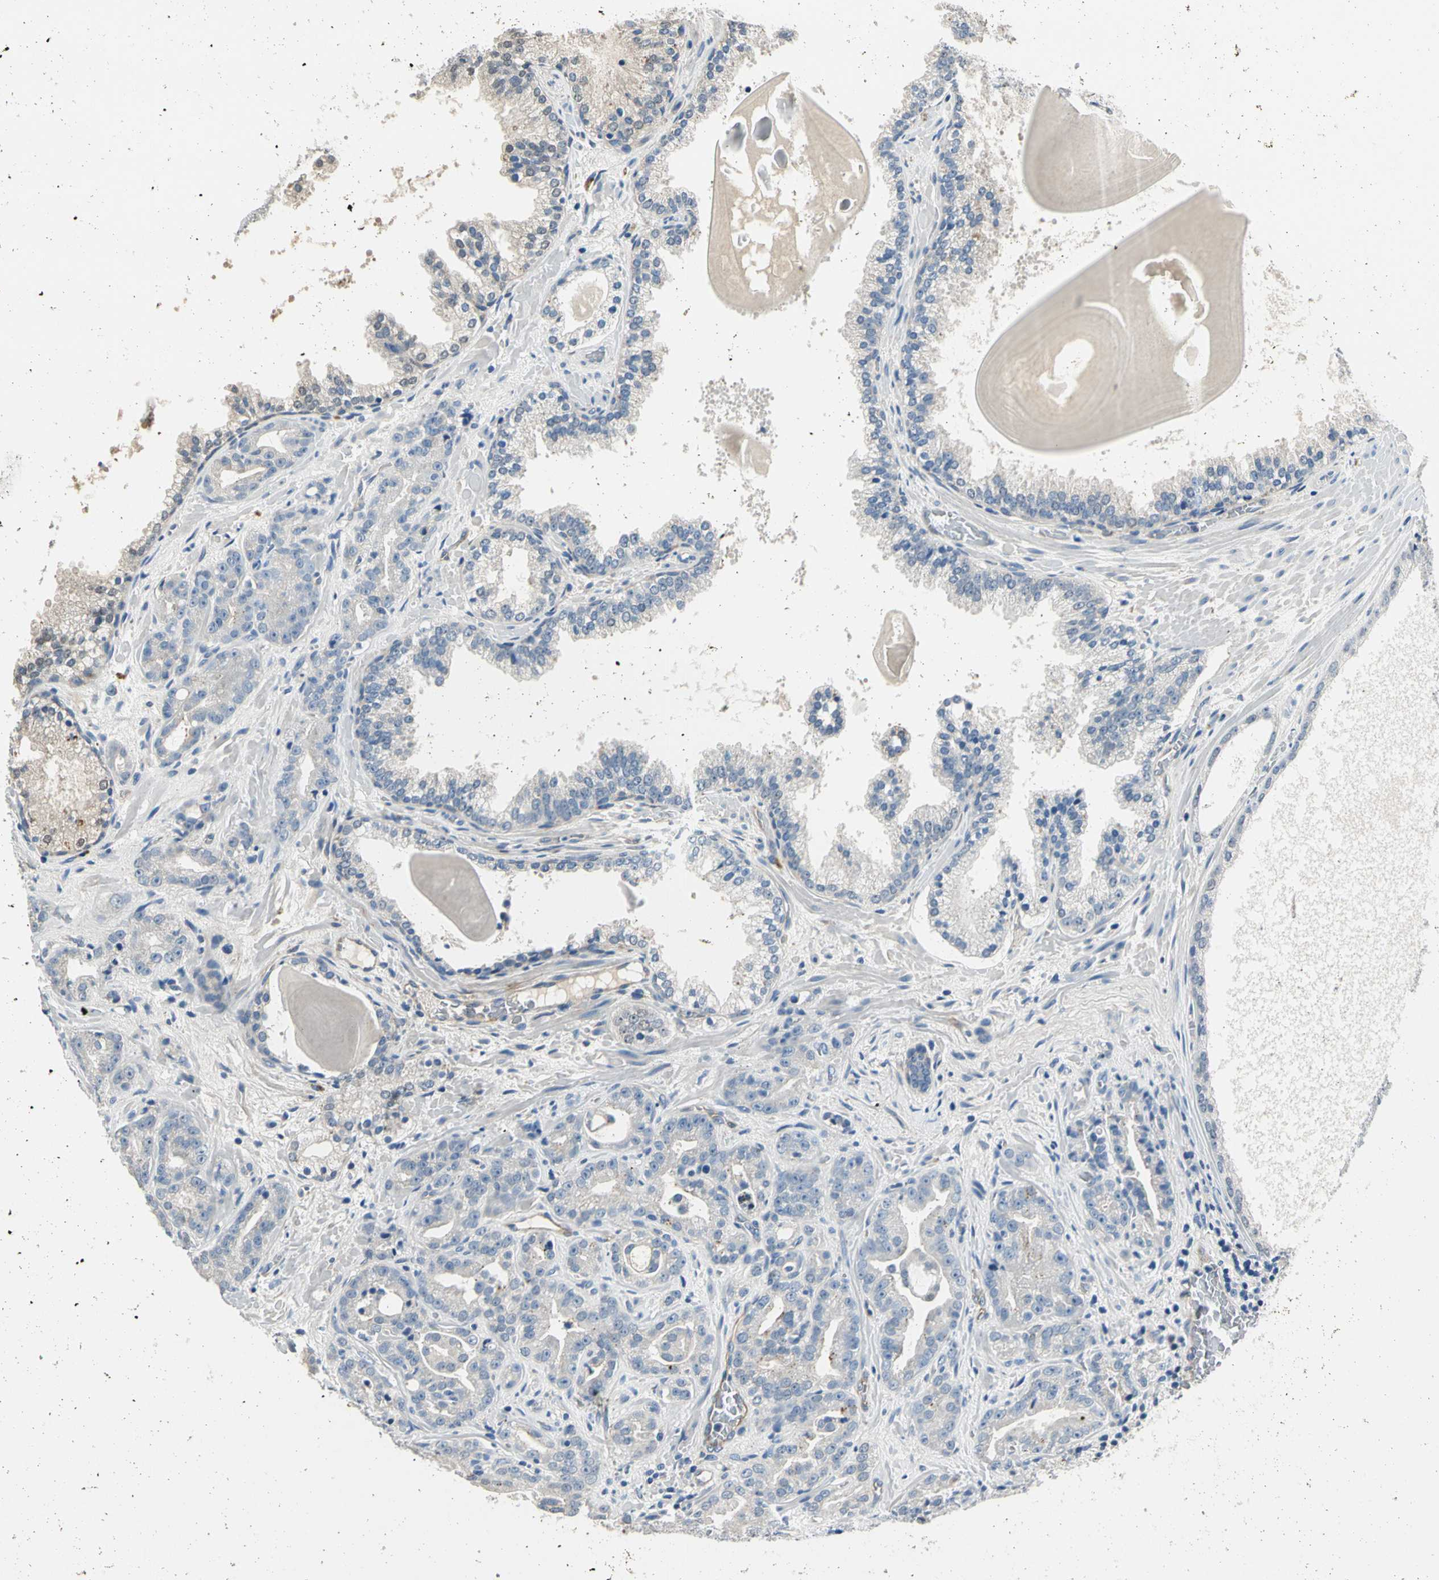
{"staining": {"intensity": "negative", "quantity": "none", "location": "none"}, "tissue": "prostate cancer", "cell_type": "Tumor cells", "image_type": "cancer", "snomed": [{"axis": "morphology", "description": "Adenocarcinoma, Low grade"}, {"axis": "topography", "description": "Prostate"}], "caption": "Micrograph shows no significant protein expression in tumor cells of prostate cancer (adenocarcinoma (low-grade)). (Stains: DAB immunohistochemistry (IHC) with hematoxylin counter stain, Microscopy: brightfield microscopy at high magnification).", "gene": "TGFBR3", "patient": {"sex": "male", "age": 63}}